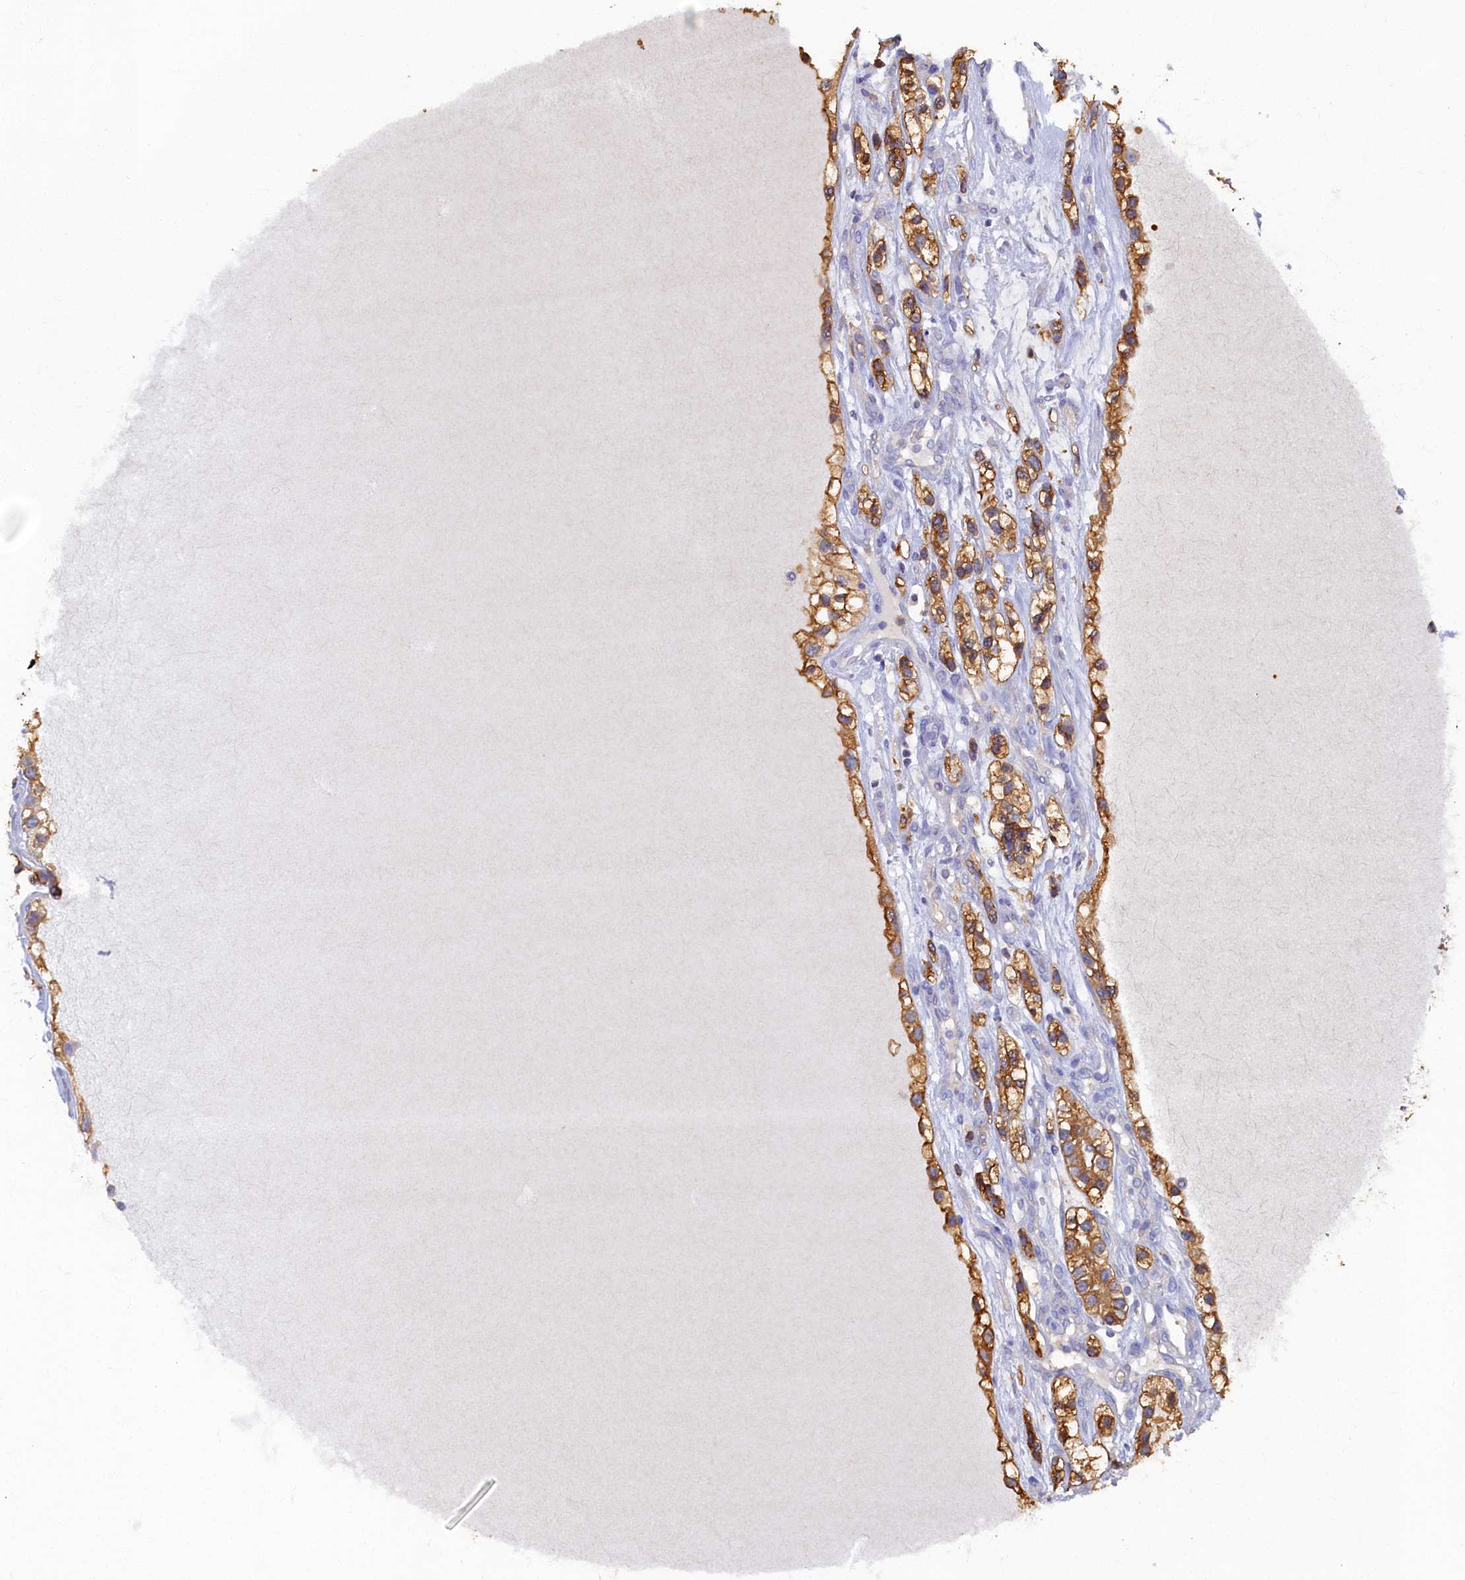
{"staining": {"intensity": "moderate", "quantity": ">75%", "location": "cytoplasmic/membranous"}, "tissue": "renal cancer", "cell_type": "Tumor cells", "image_type": "cancer", "snomed": [{"axis": "morphology", "description": "Adenocarcinoma, NOS"}, {"axis": "topography", "description": "Kidney"}], "caption": "Moderate cytoplasmic/membranous expression for a protein is present in about >75% of tumor cells of renal adenocarcinoma using immunohistochemistry (IHC).", "gene": "TIMM8B", "patient": {"sex": "female", "age": 57}}